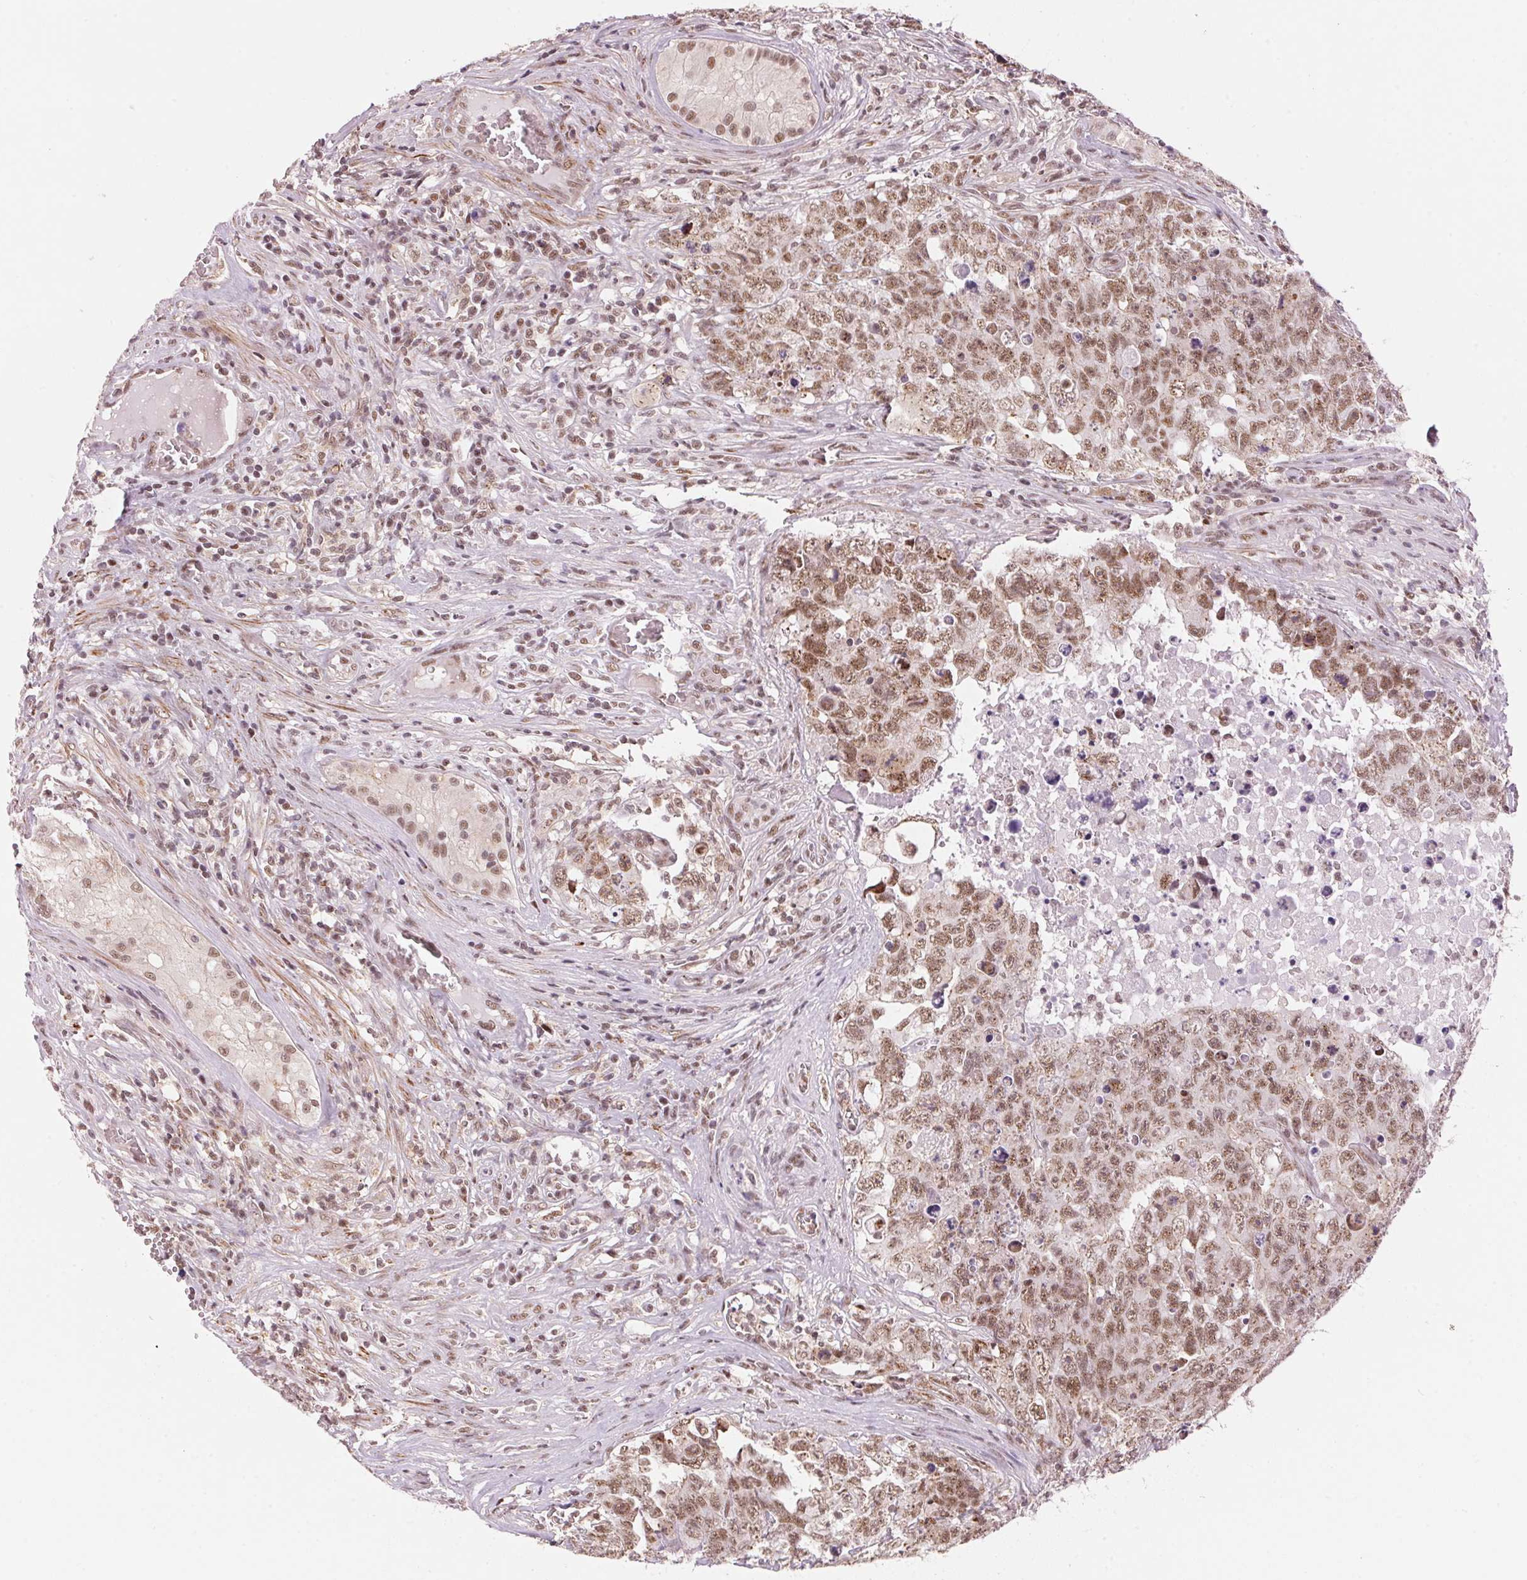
{"staining": {"intensity": "moderate", "quantity": ">75%", "location": "nuclear"}, "tissue": "testis cancer", "cell_type": "Tumor cells", "image_type": "cancer", "snomed": [{"axis": "morphology", "description": "Carcinoma, Embryonal, NOS"}, {"axis": "topography", "description": "Testis"}], "caption": "This histopathology image demonstrates immunohistochemistry staining of testis embryonal carcinoma, with medium moderate nuclear positivity in approximately >75% of tumor cells.", "gene": "HNRNPDL", "patient": {"sex": "male", "age": 24}}